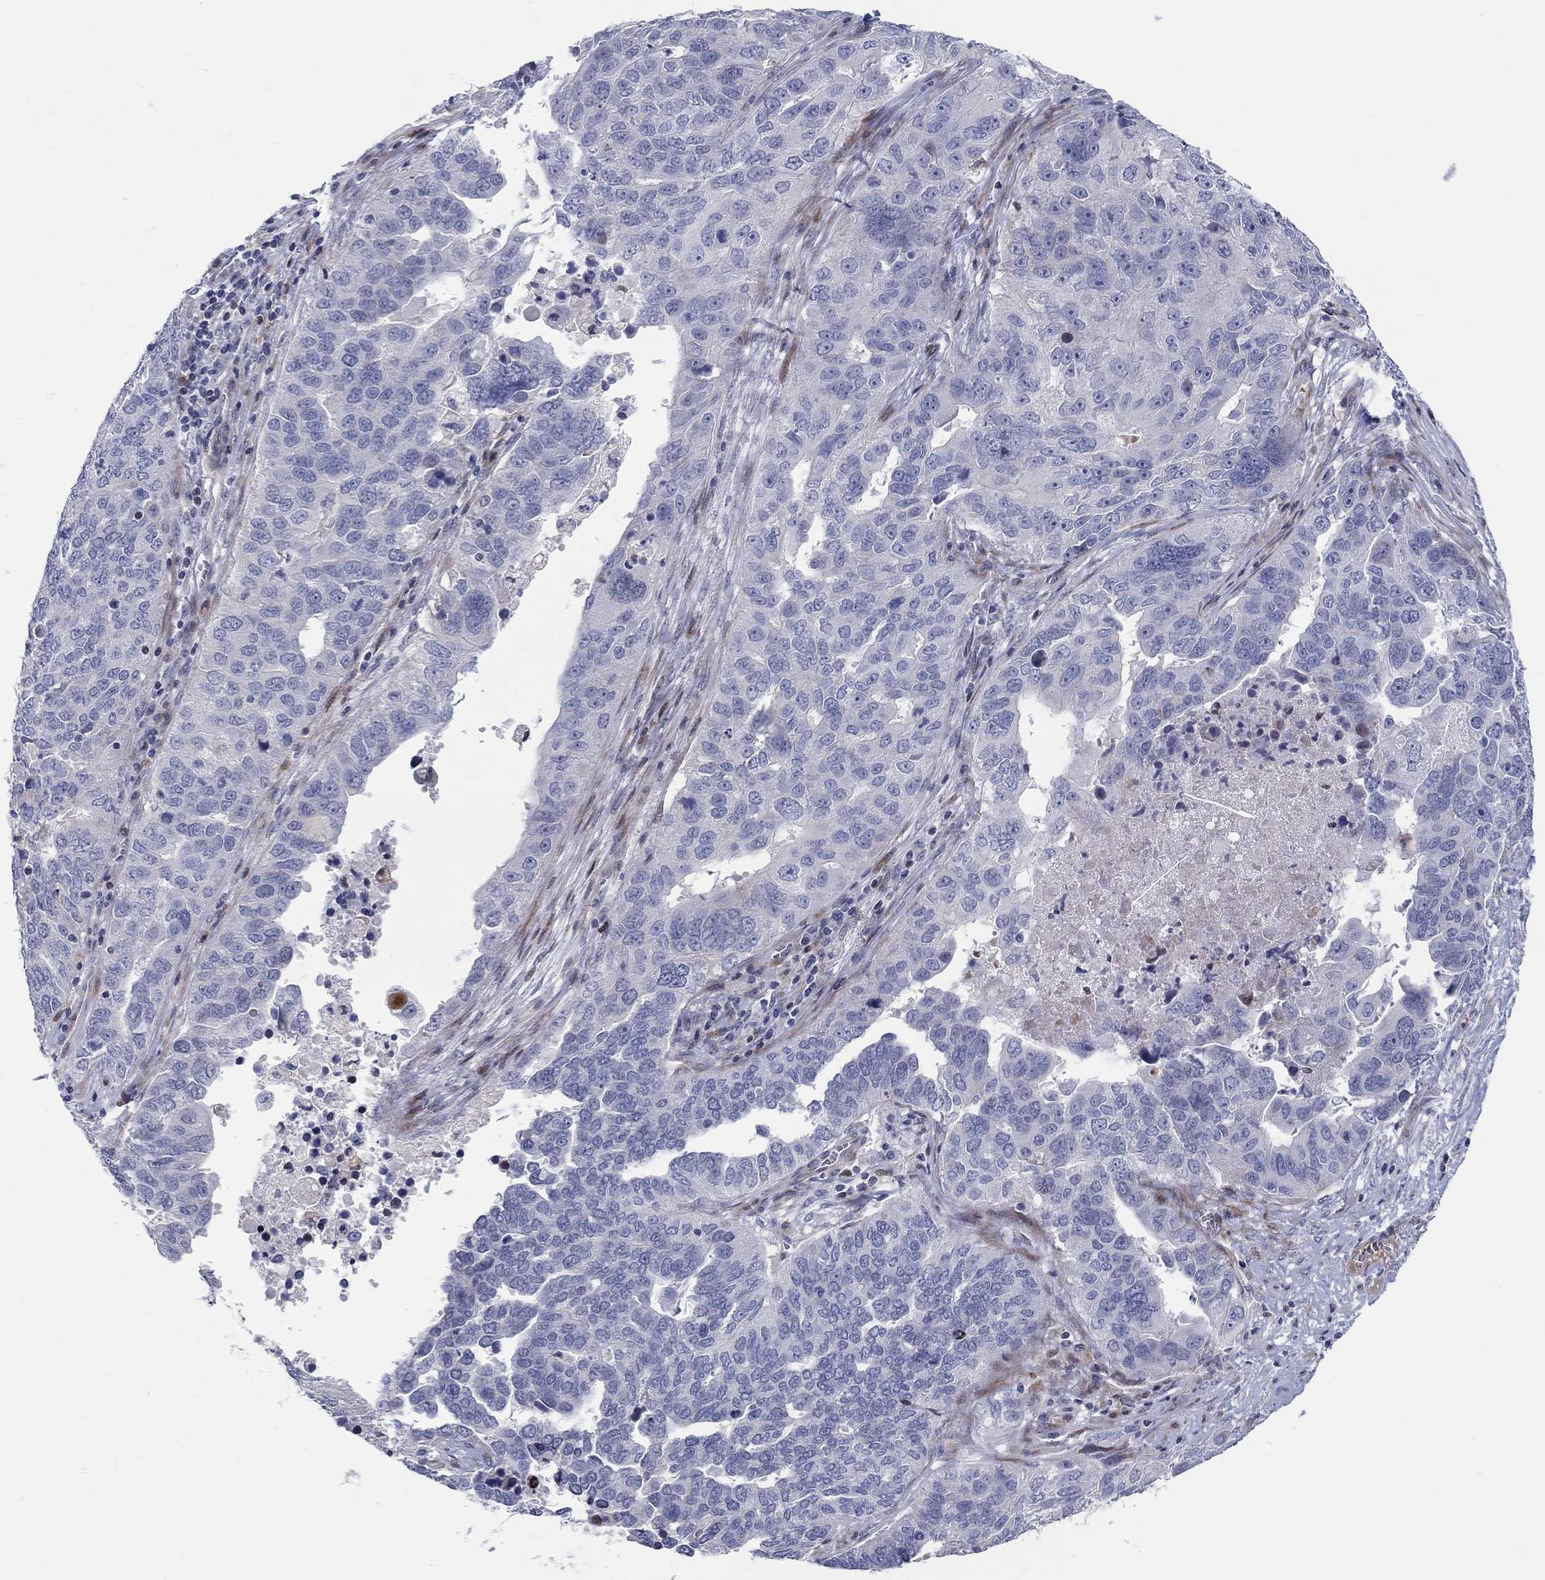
{"staining": {"intensity": "negative", "quantity": "none", "location": "none"}, "tissue": "ovarian cancer", "cell_type": "Tumor cells", "image_type": "cancer", "snomed": [{"axis": "morphology", "description": "Carcinoma, endometroid"}, {"axis": "topography", "description": "Soft tissue"}, {"axis": "topography", "description": "Ovary"}], "caption": "High power microscopy histopathology image of an immunohistochemistry photomicrograph of endometroid carcinoma (ovarian), revealing no significant staining in tumor cells. (DAB (3,3'-diaminobenzidine) immunohistochemistry visualized using brightfield microscopy, high magnification).", "gene": "ARHGAP36", "patient": {"sex": "female", "age": 52}}